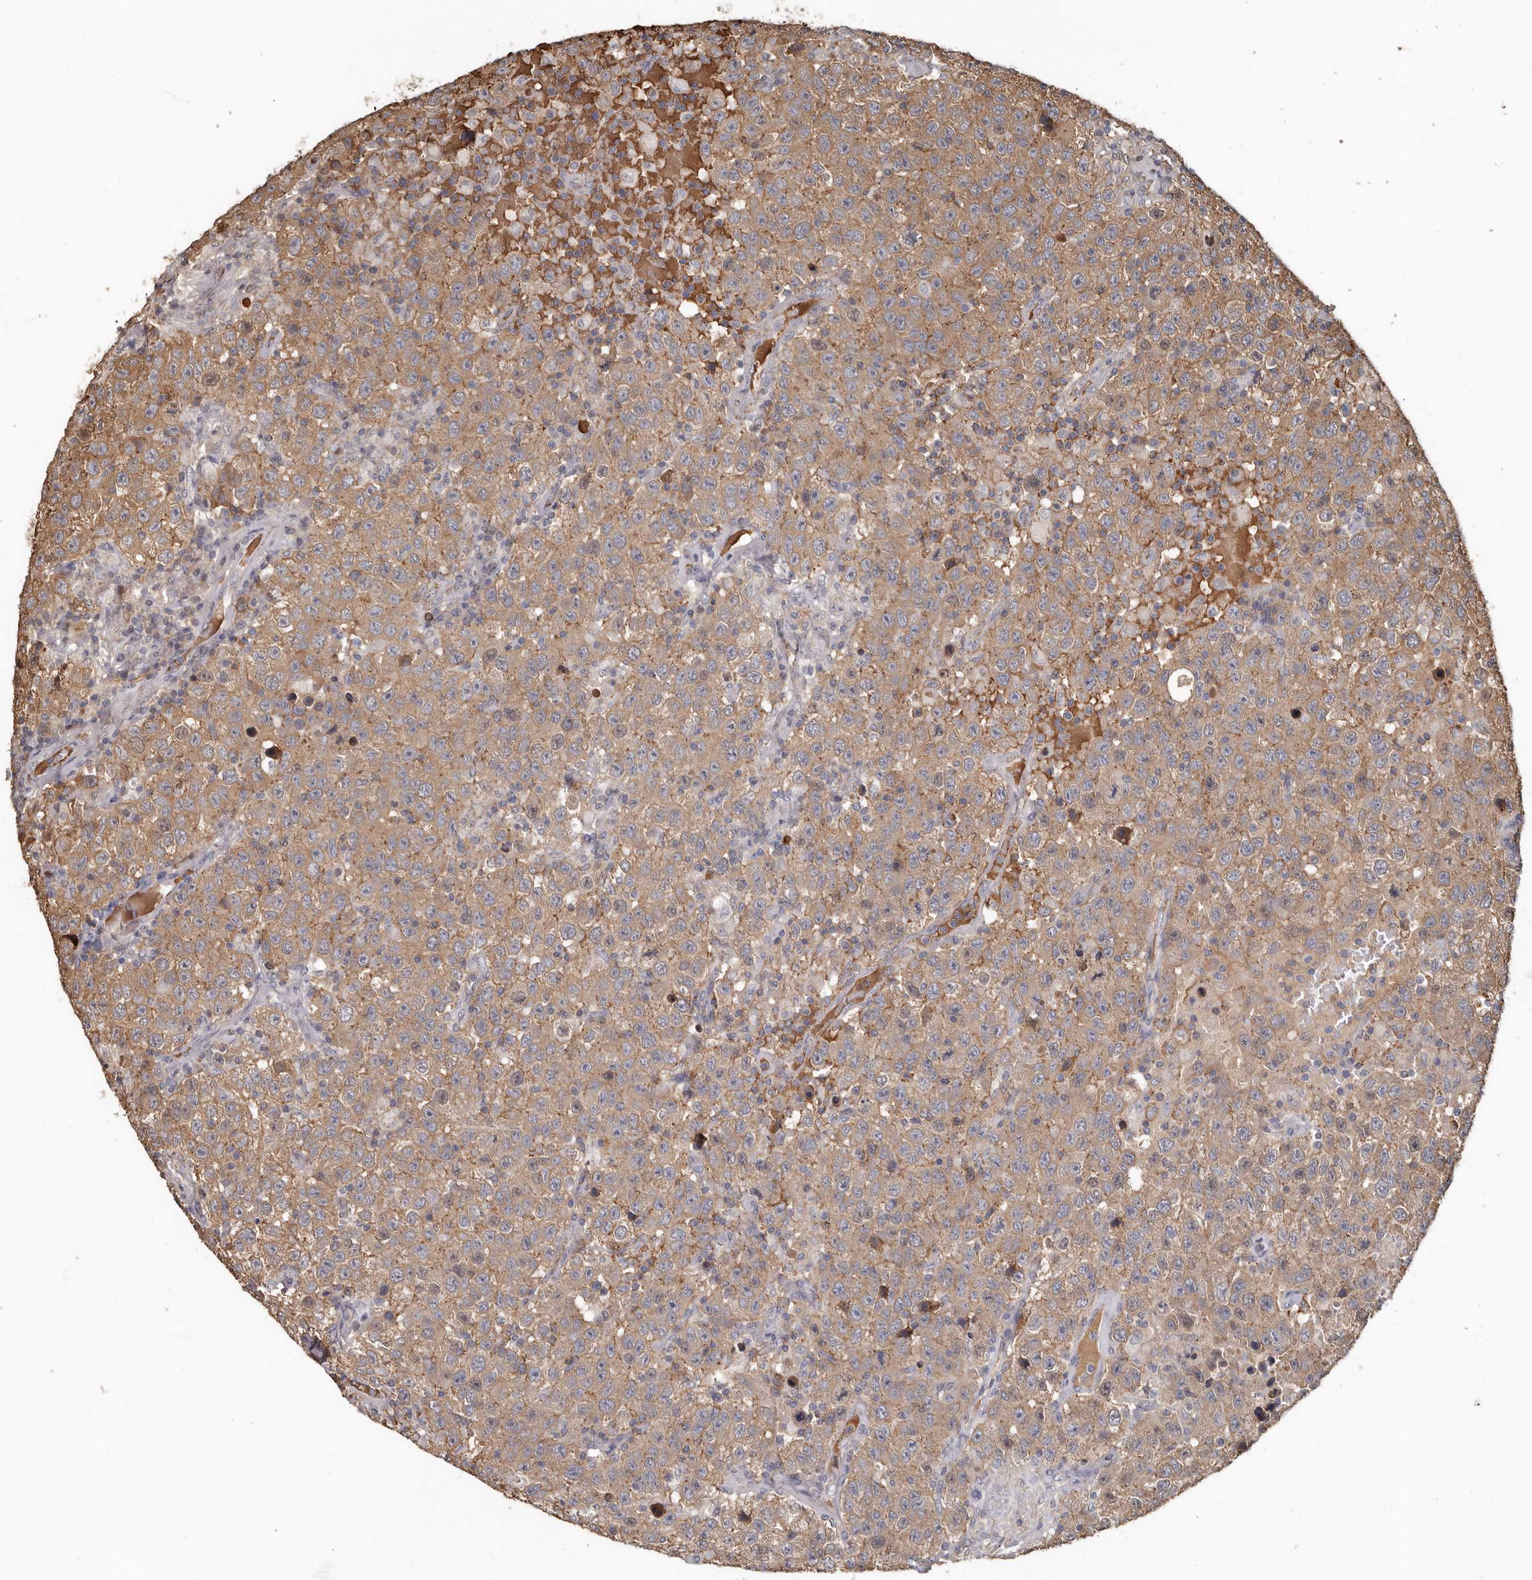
{"staining": {"intensity": "weak", "quantity": ">75%", "location": "cytoplasmic/membranous"}, "tissue": "testis cancer", "cell_type": "Tumor cells", "image_type": "cancer", "snomed": [{"axis": "morphology", "description": "Seminoma, NOS"}, {"axis": "topography", "description": "Testis"}], "caption": "The photomicrograph displays immunohistochemical staining of seminoma (testis). There is weak cytoplasmic/membranous staining is appreciated in about >75% of tumor cells. (IHC, brightfield microscopy, high magnification).", "gene": "LRGUK", "patient": {"sex": "male", "age": 41}}